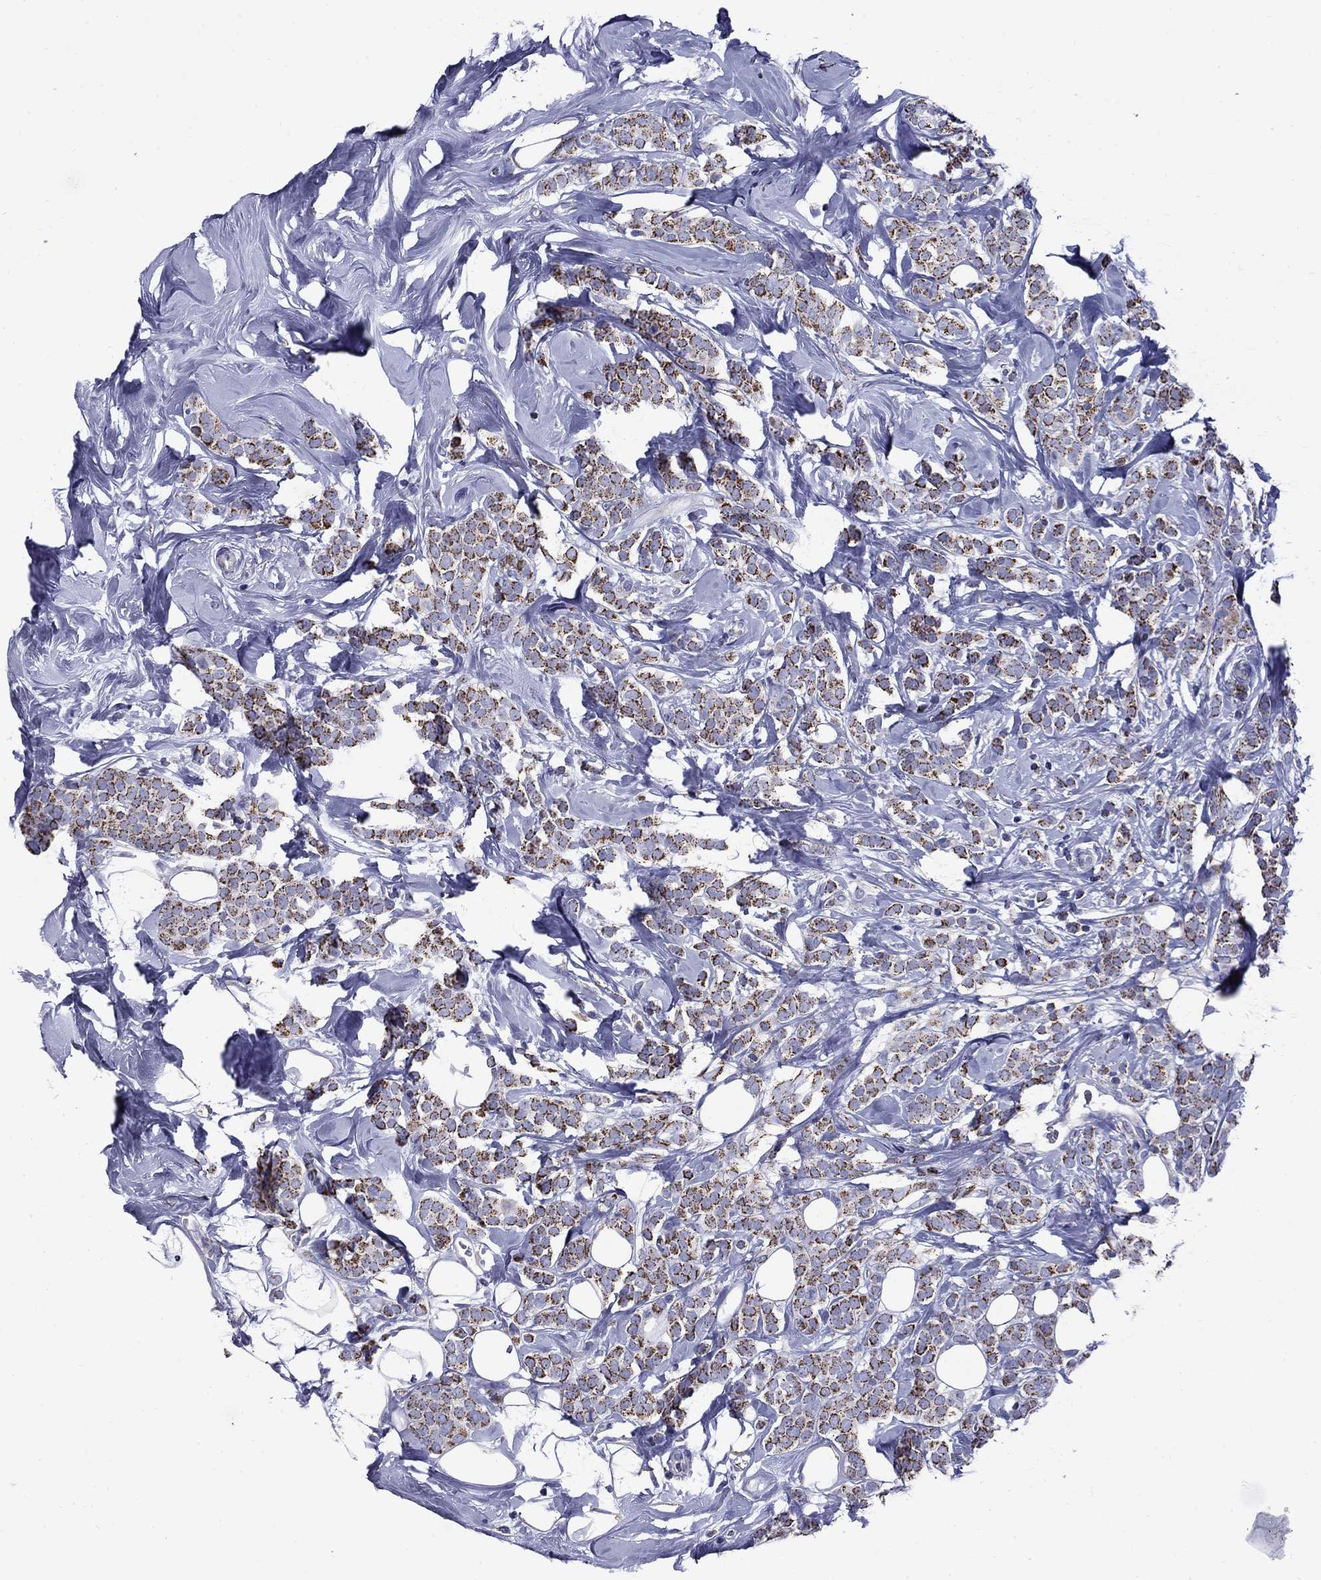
{"staining": {"intensity": "strong", "quantity": "25%-75%", "location": "cytoplasmic/membranous"}, "tissue": "breast cancer", "cell_type": "Tumor cells", "image_type": "cancer", "snomed": [{"axis": "morphology", "description": "Lobular carcinoma"}, {"axis": "topography", "description": "Breast"}], "caption": "A brown stain shows strong cytoplasmic/membranous positivity of a protein in breast cancer tumor cells. (Stains: DAB (3,3'-diaminobenzidine) in brown, nuclei in blue, Microscopy: brightfield microscopy at high magnification).", "gene": "ACADSB", "patient": {"sex": "female", "age": 49}}